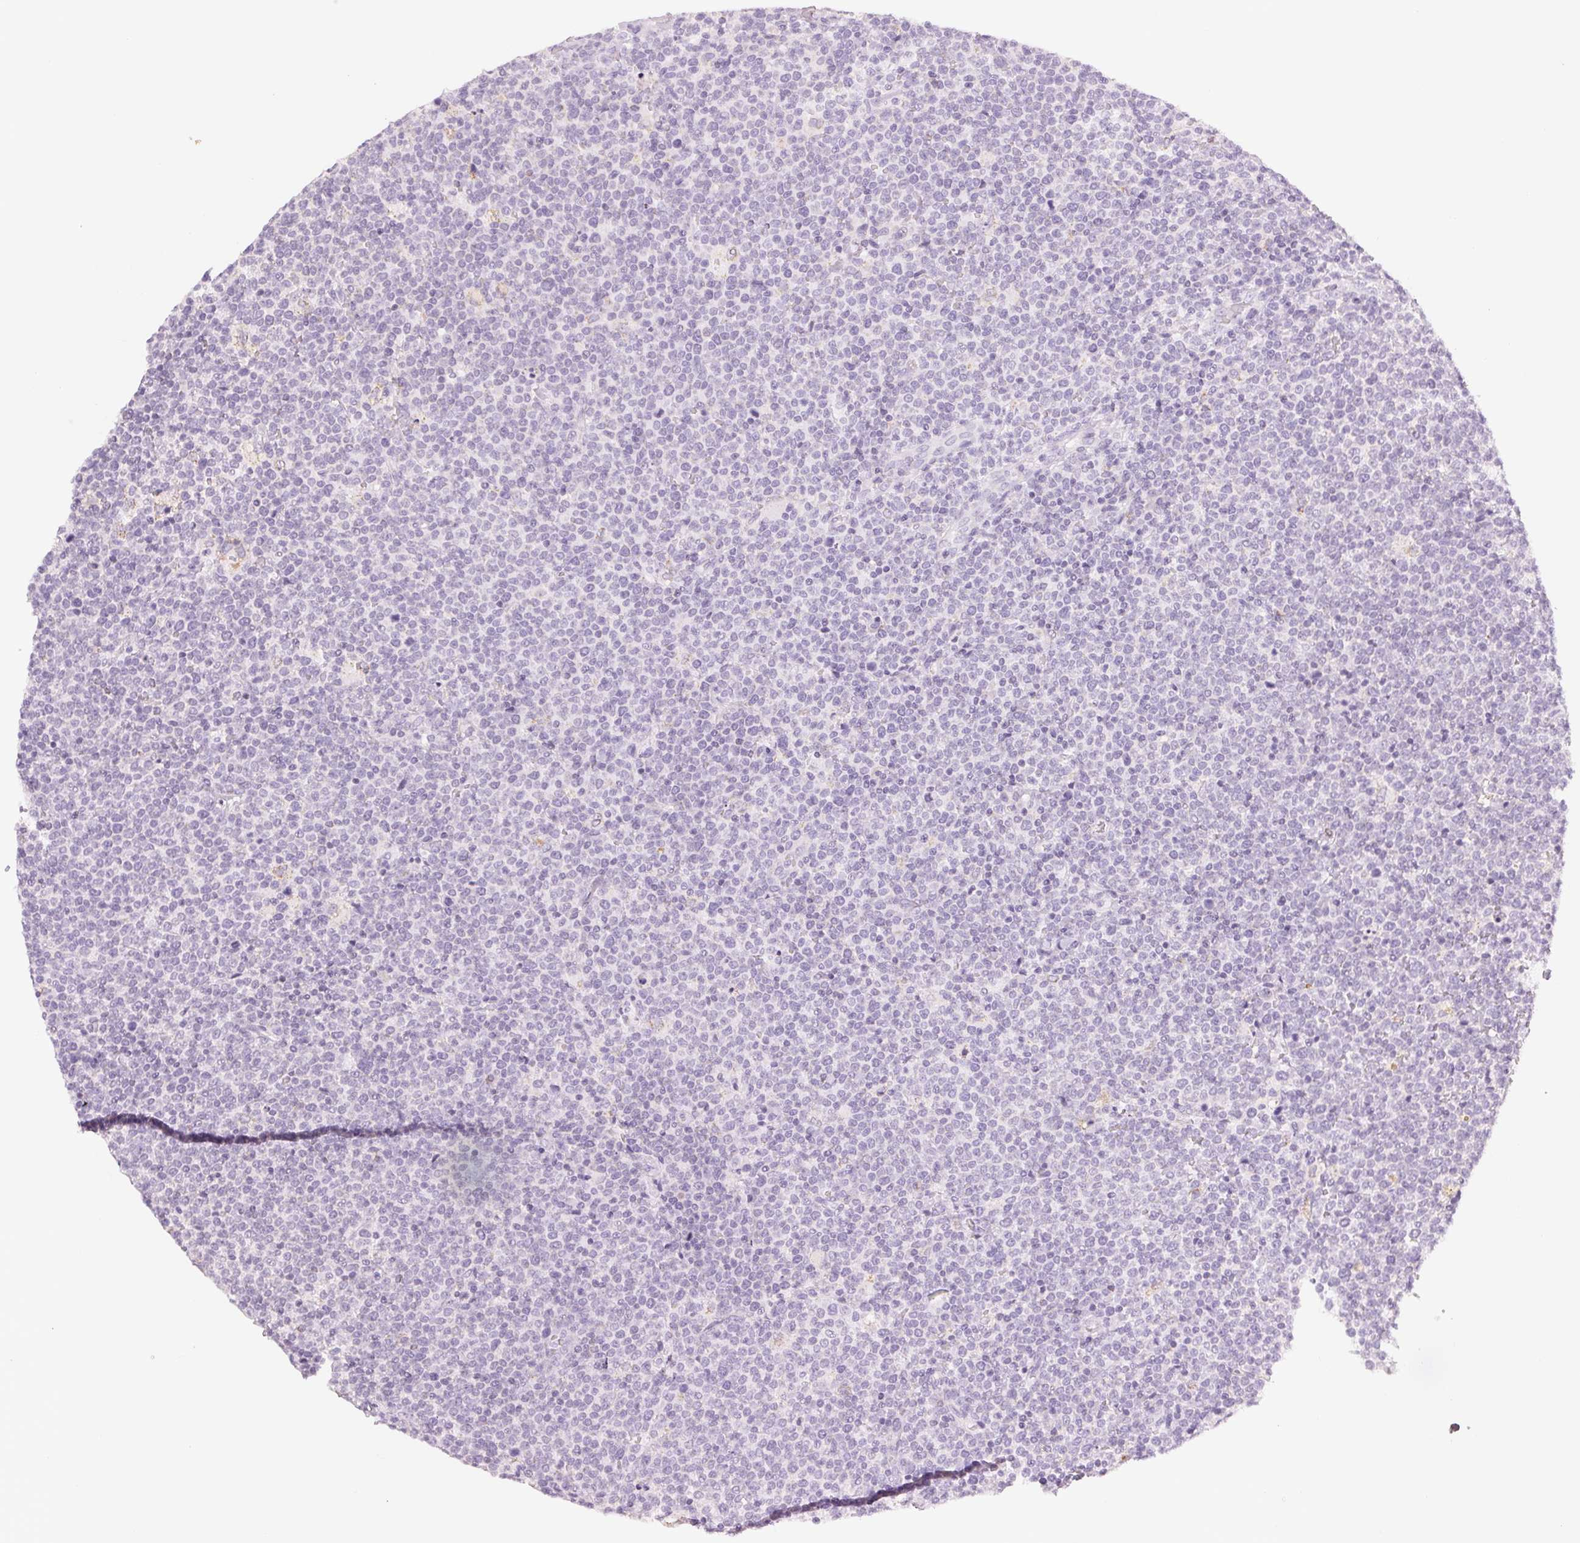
{"staining": {"intensity": "negative", "quantity": "none", "location": "none"}, "tissue": "lymphoma", "cell_type": "Tumor cells", "image_type": "cancer", "snomed": [{"axis": "morphology", "description": "Malignant lymphoma, non-Hodgkin's type, High grade"}, {"axis": "topography", "description": "Lymph node"}], "caption": "Protein analysis of lymphoma shows no significant staining in tumor cells.", "gene": "HOXB13", "patient": {"sex": "male", "age": 61}}